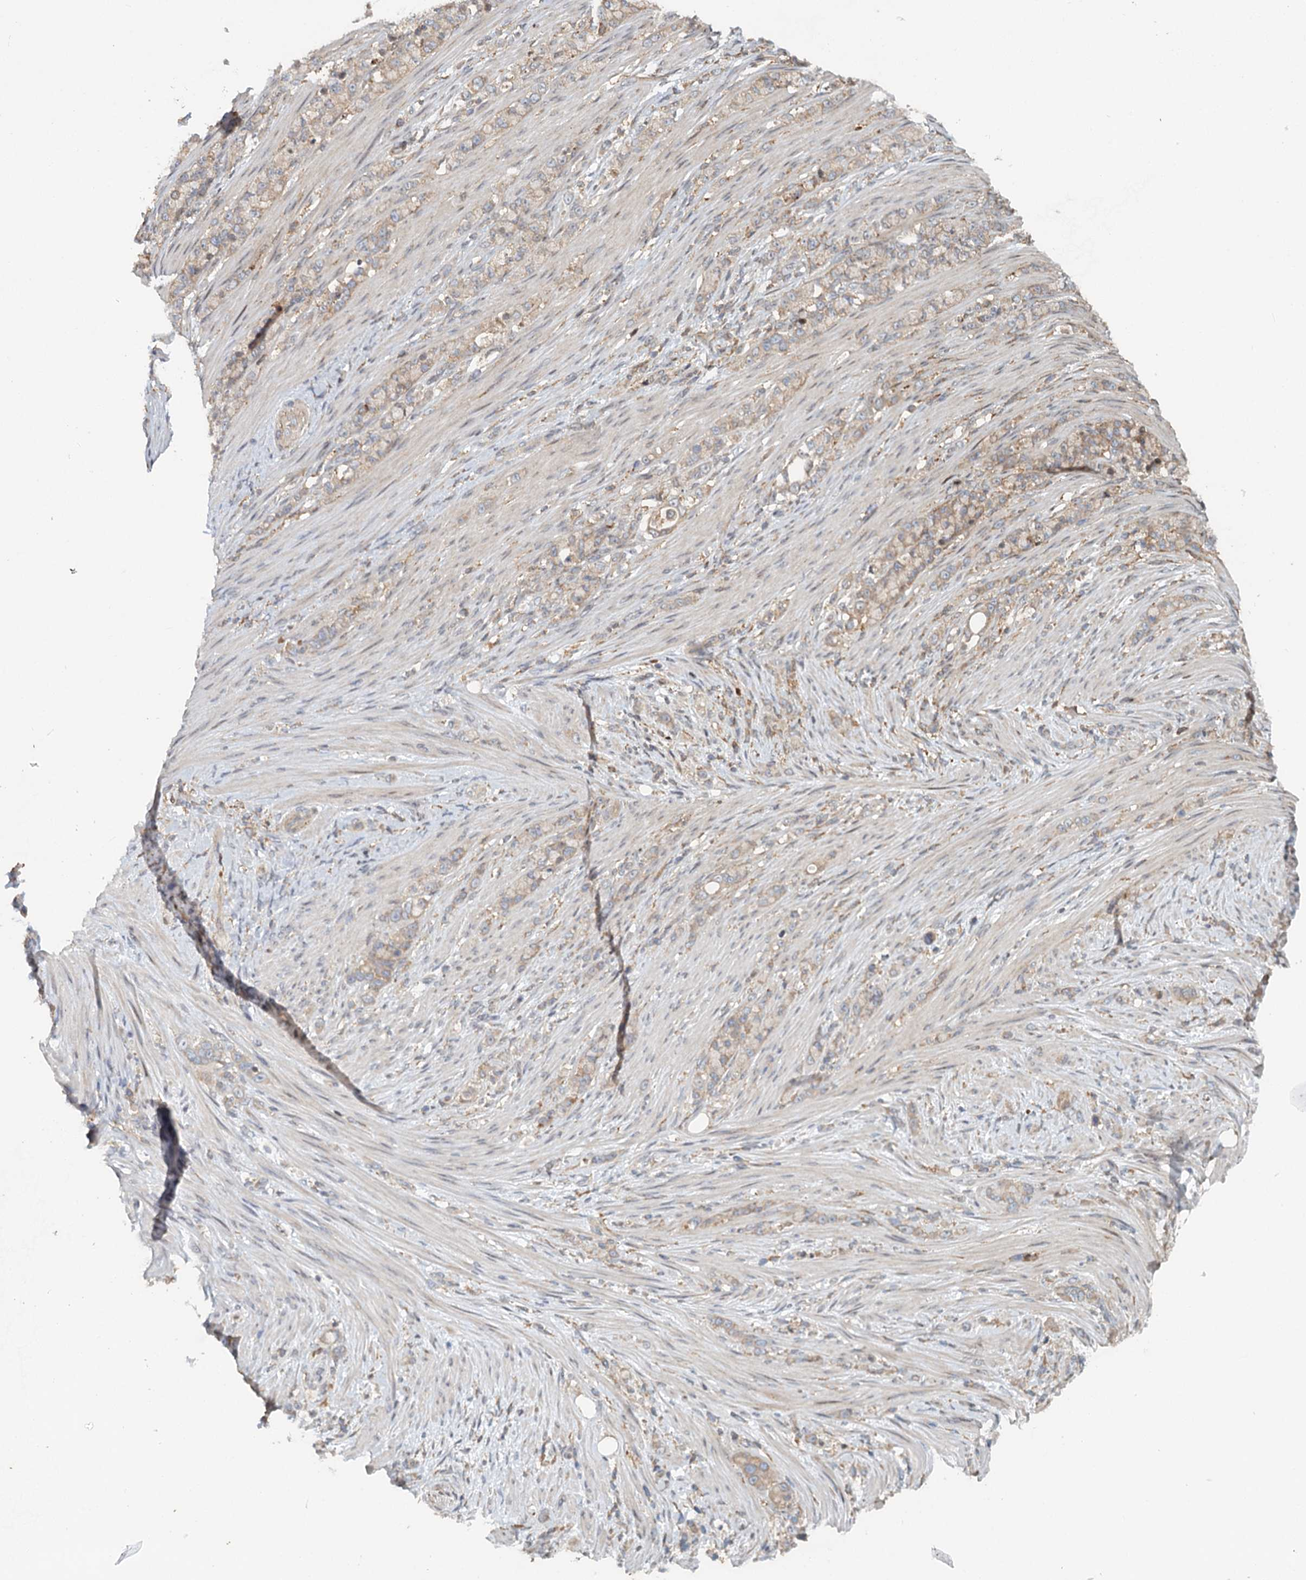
{"staining": {"intensity": "weak", "quantity": "25%-75%", "location": "cytoplasmic/membranous"}, "tissue": "stomach cancer", "cell_type": "Tumor cells", "image_type": "cancer", "snomed": [{"axis": "morphology", "description": "Adenocarcinoma, NOS"}, {"axis": "topography", "description": "Stomach"}], "caption": "A high-resolution image shows IHC staining of stomach cancer (adenocarcinoma), which reveals weak cytoplasmic/membranous staining in approximately 25%-75% of tumor cells.", "gene": "RNF111", "patient": {"sex": "female", "age": 79}}